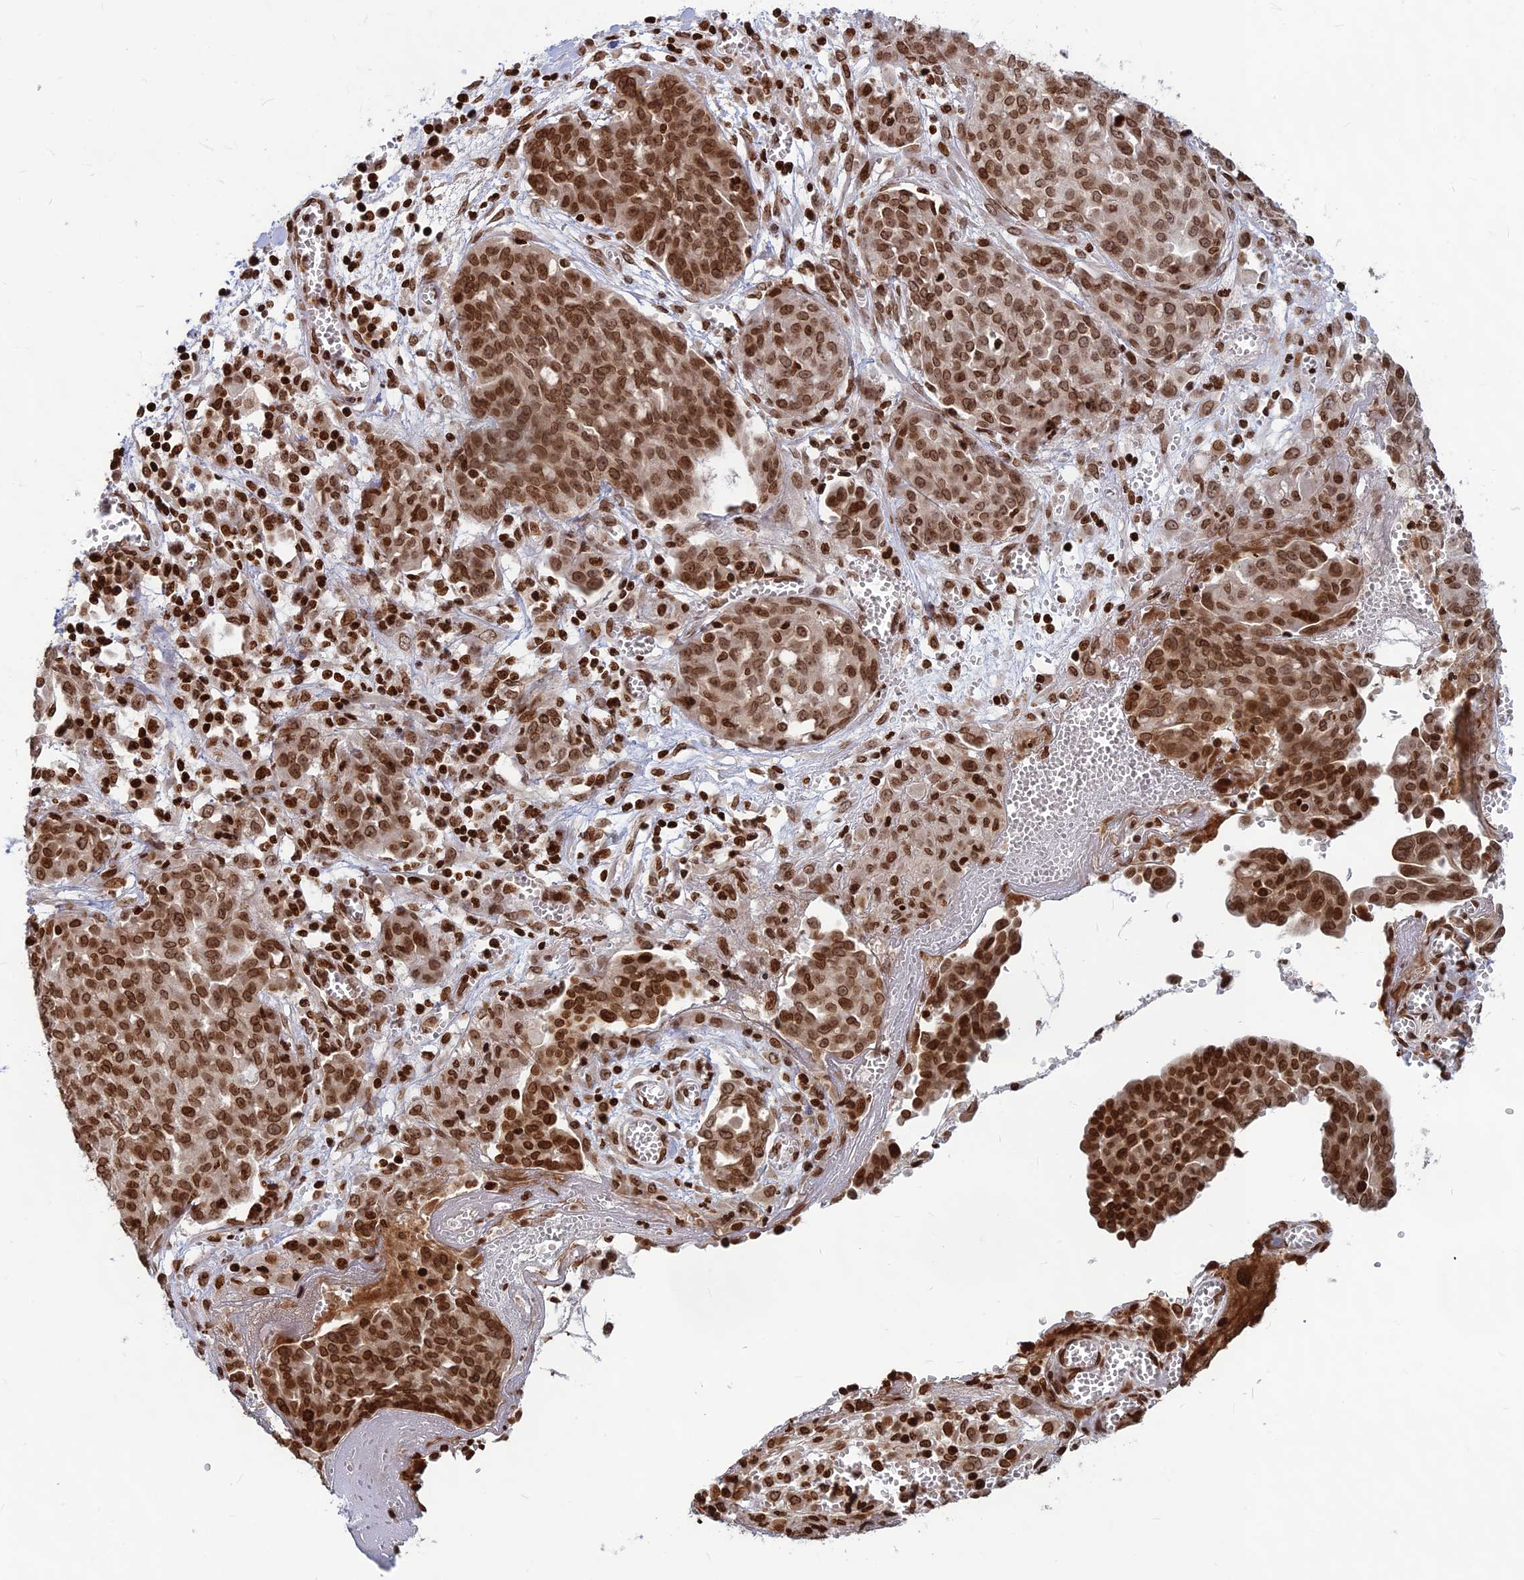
{"staining": {"intensity": "strong", "quantity": ">75%", "location": "nuclear"}, "tissue": "ovarian cancer", "cell_type": "Tumor cells", "image_type": "cancer", "snomed": [{"axis": "morphology", "description": "Cystadenocarcinoma, serous, NOS"}, {"axis": "topography", "description": "Soft tissue"}, {"axis": "topography", "description": "Ovary"}], "caption": "Serous cystadenocarcinoma (ovarian) stained for a protein reveals strong nuclear positivity in tumor cells. The protein of interest is shown in brown color, while the nuclei are stained blue.", "gene": "TET2", "patient": {"sex": "female", "age": 57}}